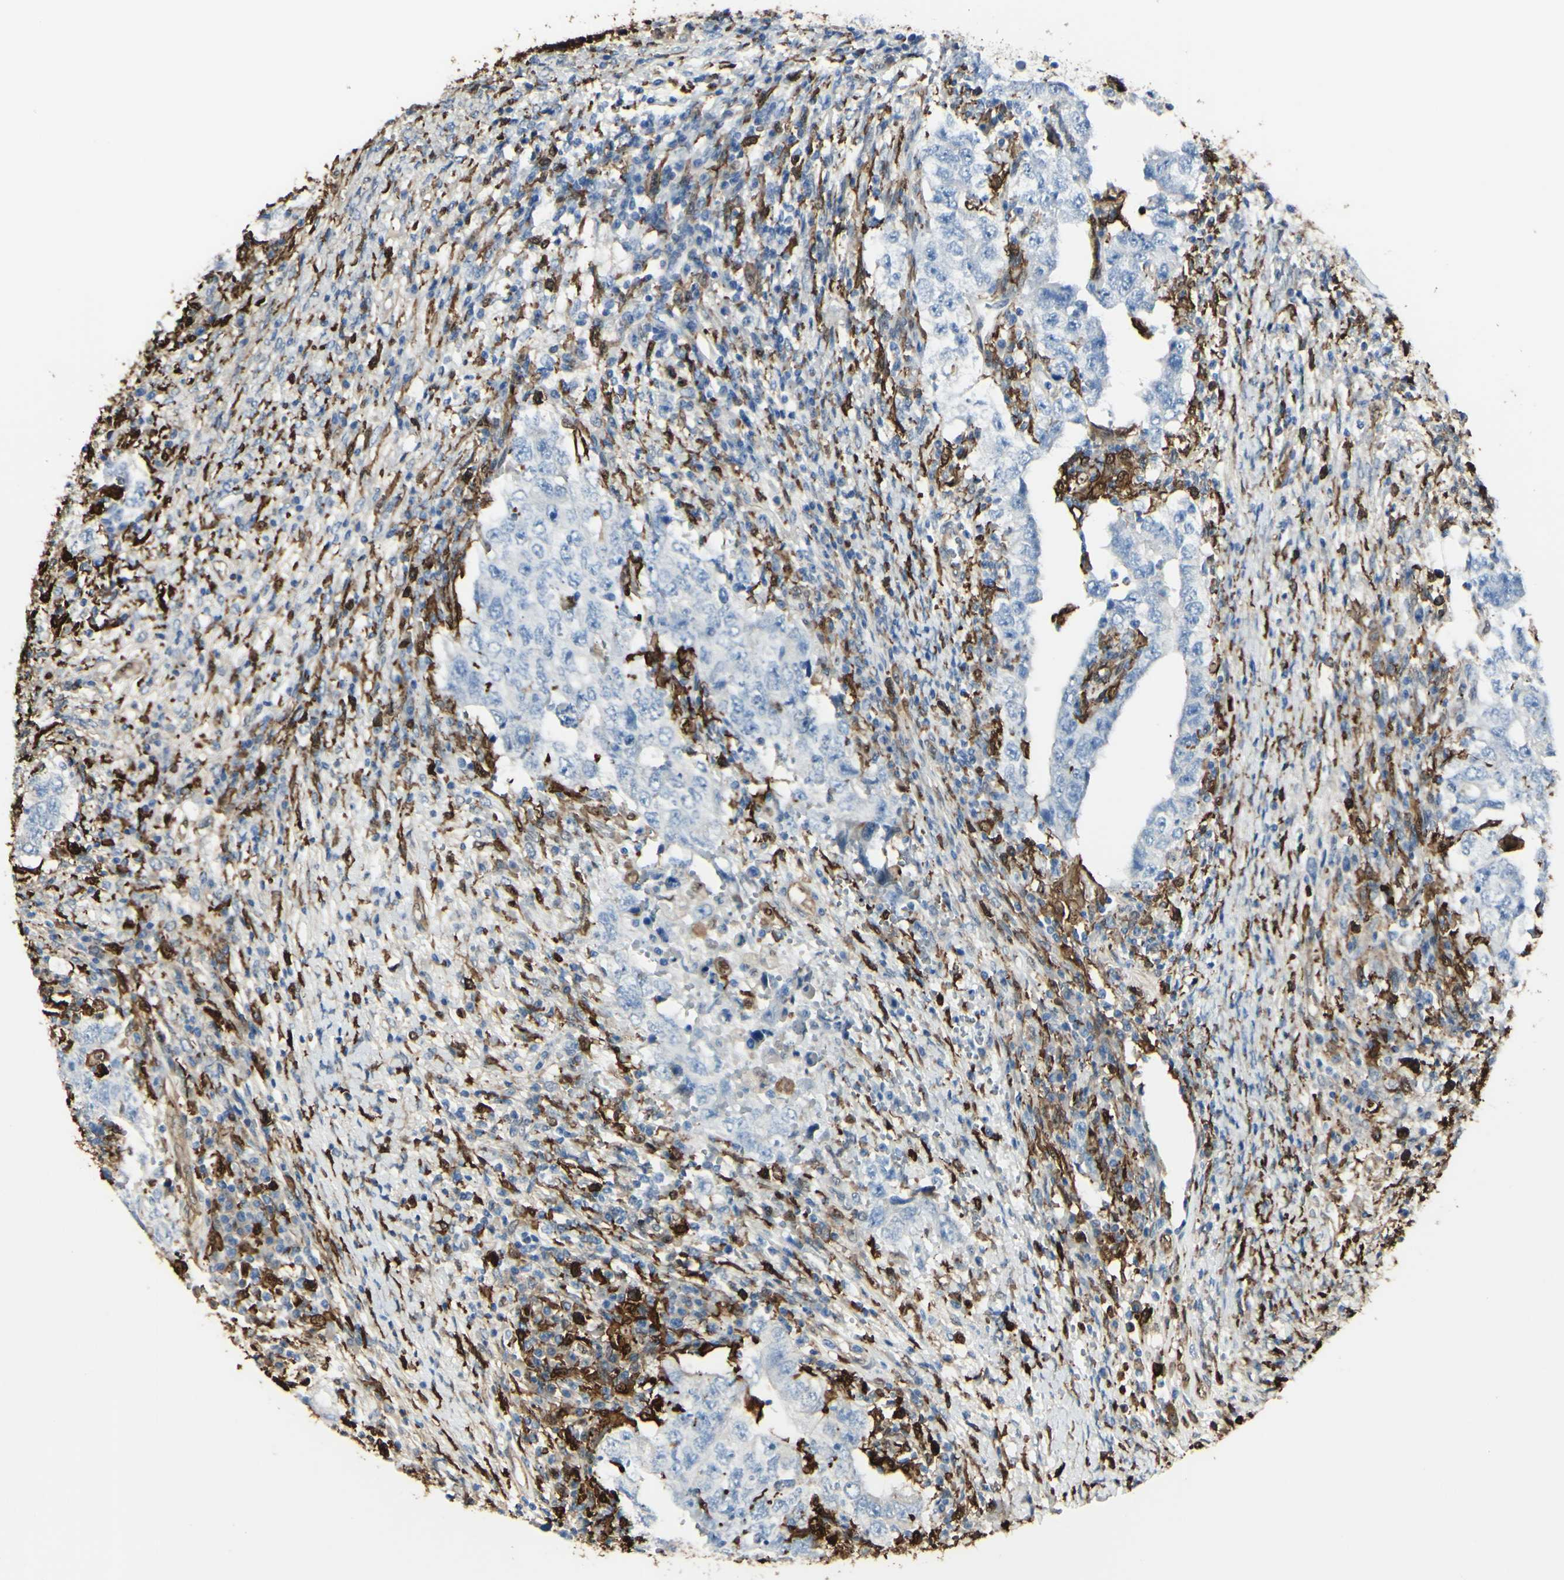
{"staining": {"intensity": "negative", "quantity": "none", "location": "none"}, "tissue": "testis cancer", "cell_type": "Tumor cells", "image_type": "cancer", "snomed": [{"axis": "morphology", "description": "Carcinoma, Embryonal, NOS"}, {"axis": "topography", "description": "Testis"}], "caption": "Immunohistochemistry image of neoplastic tissue: embryonal carcinoma (testis) stained with DAB displays no significant protein expression in tumor cells.", "gene": "GSN", "patient": {"sex": "male", "age": 26}}